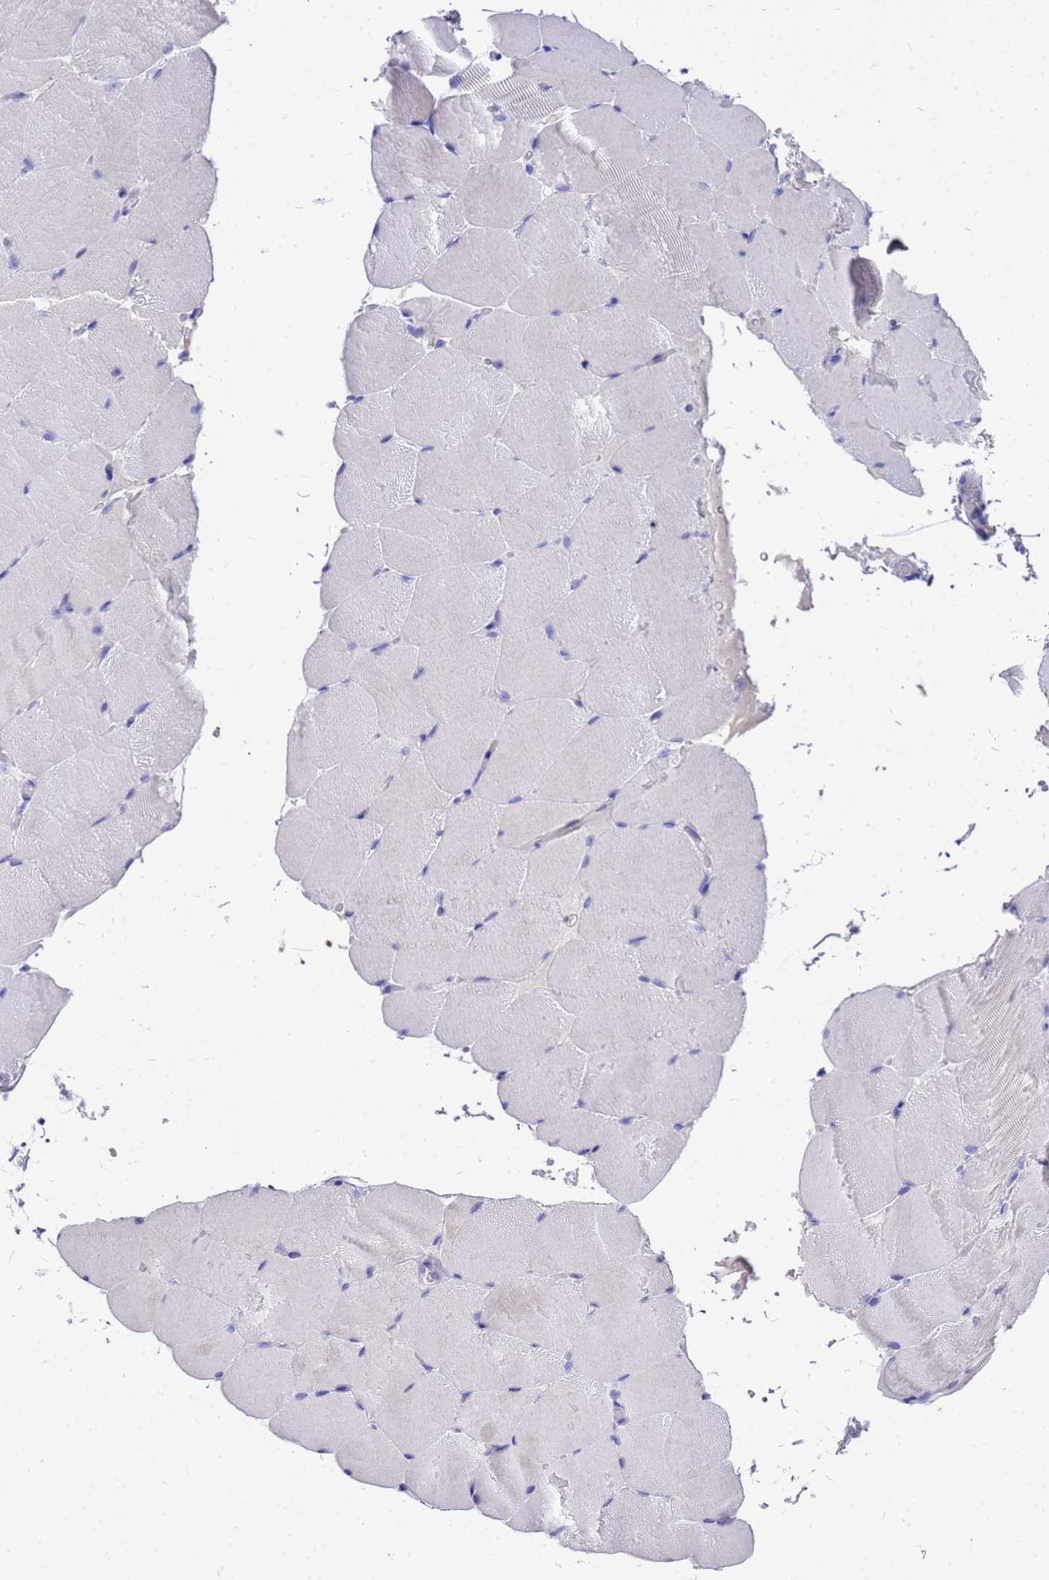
{"staining": {"intensity": "negative", "quantity": "none", "location": "none"}, "tissue": "skeletal muscle", "cell_type": "Myocytes", "image_type": "normal", "snomed": [{"axis": "morphology", "description": "Normal tissue, NOS"}, {"axis": "topography", "description": "Skeletal muscle"}, {"axis": "topography", "description": "Parathyroid gland"}], "caption": "DAB (3,3'-diaminobenzidine) immunohistochemical staining of benign skeletal muscle displays no significant staining in myocytes. (DAB immunohistochemistry (IHC) visualized using brightfield microscopy, high magnification).", "gene": "OR52E2", "patient": {"sex": "female", "age": 37}}